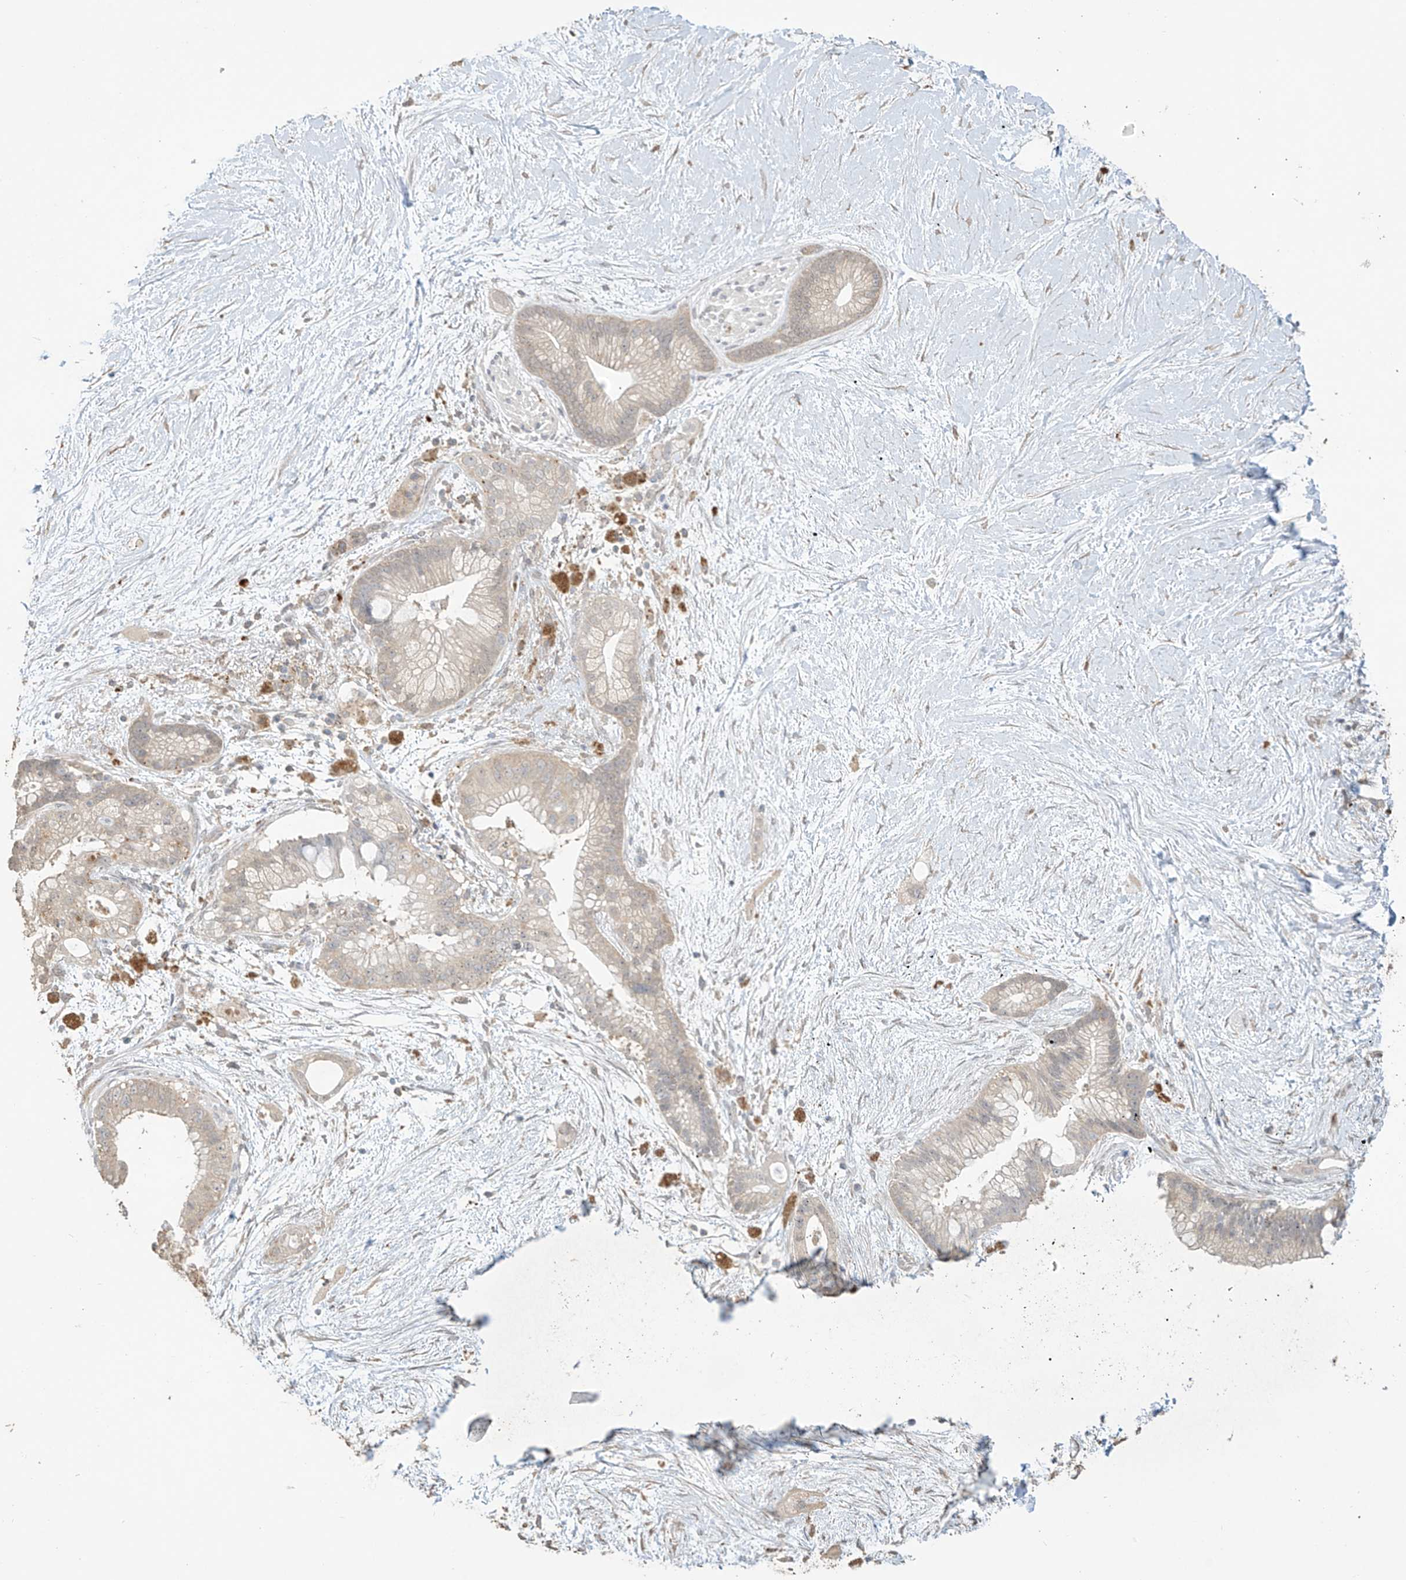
{"staining": {"intensity": "weak", "quantity": ">75%", "location": "cytoplasmic/membranous"}, "tissue": "pancreatic cancer", "cell_type": "Tumor cells", "image_type": "cancer", "snomed": [{"axis": "morphology", "description": "Adenocarcinoma, NOS"}, {"axis": "topography", "description": "Pancreas"}], "caption": "An IHC image of tumor tissue is shown. Protein staining in brown highlights weak cytoplasmic/membranous positivity in pancreatic adenocarcinoma within tumor cells.", "gene": "SLFN14", "patient": {"sex": "male", "age": 53}}